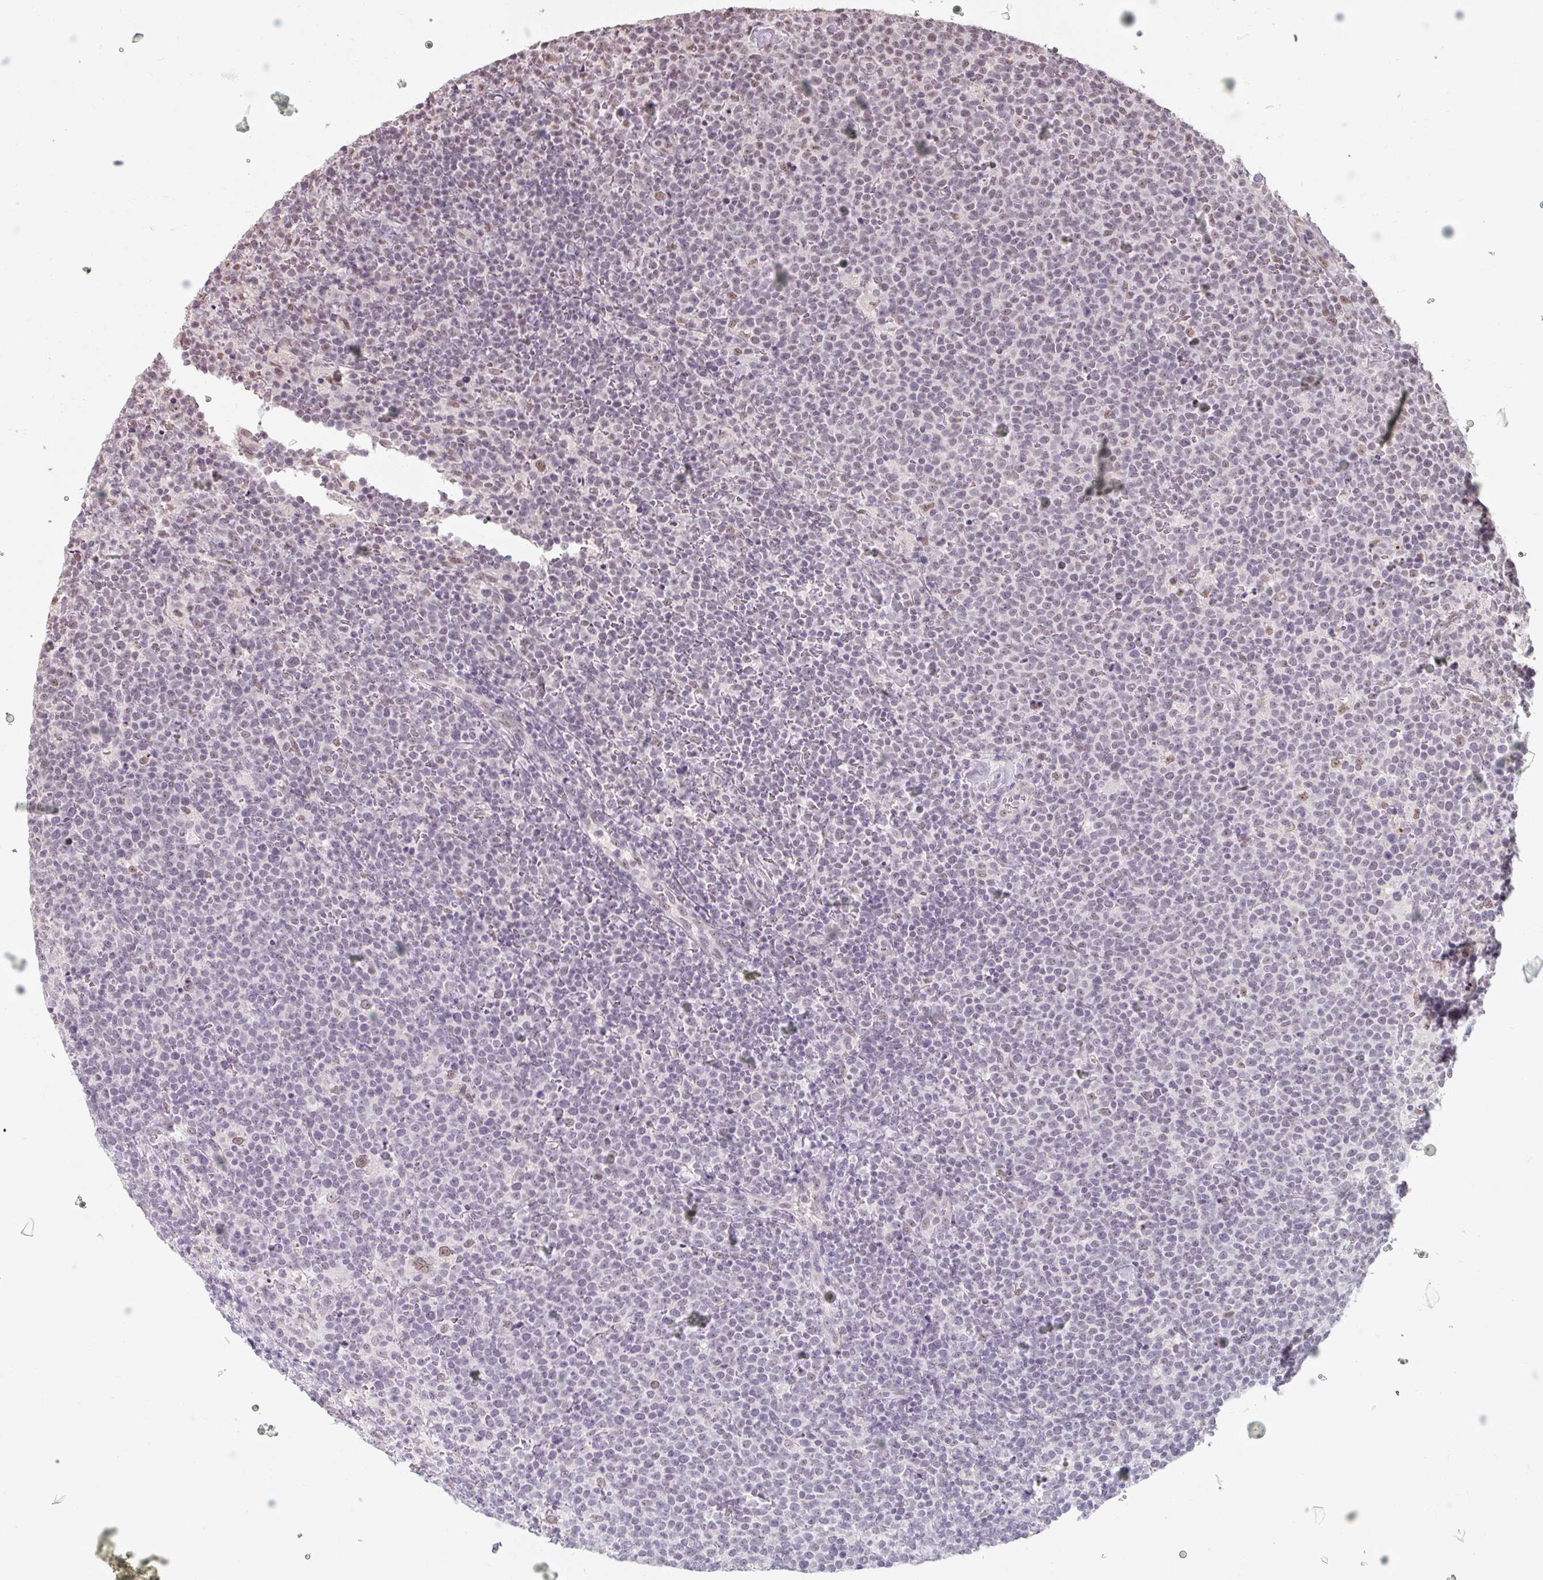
{"staining": {"intensity": "negative", "quantity": "none", "location": "none"}, "tissue": "lymphoma", "cell_type": "Tumor cells", "image_type": "cancer", "snomed": [{"axis": "morphology", "description": "Malignant lymphoma, non-Hodgkin's type, High grade"}, {"axis": "topography", "description": "Lymph node"}], "caption": "There is no significant expression in tumor cells of lymphoma.", "gene": "ZFTRAF1", "patient": {"sex": "male", "age": 61}}